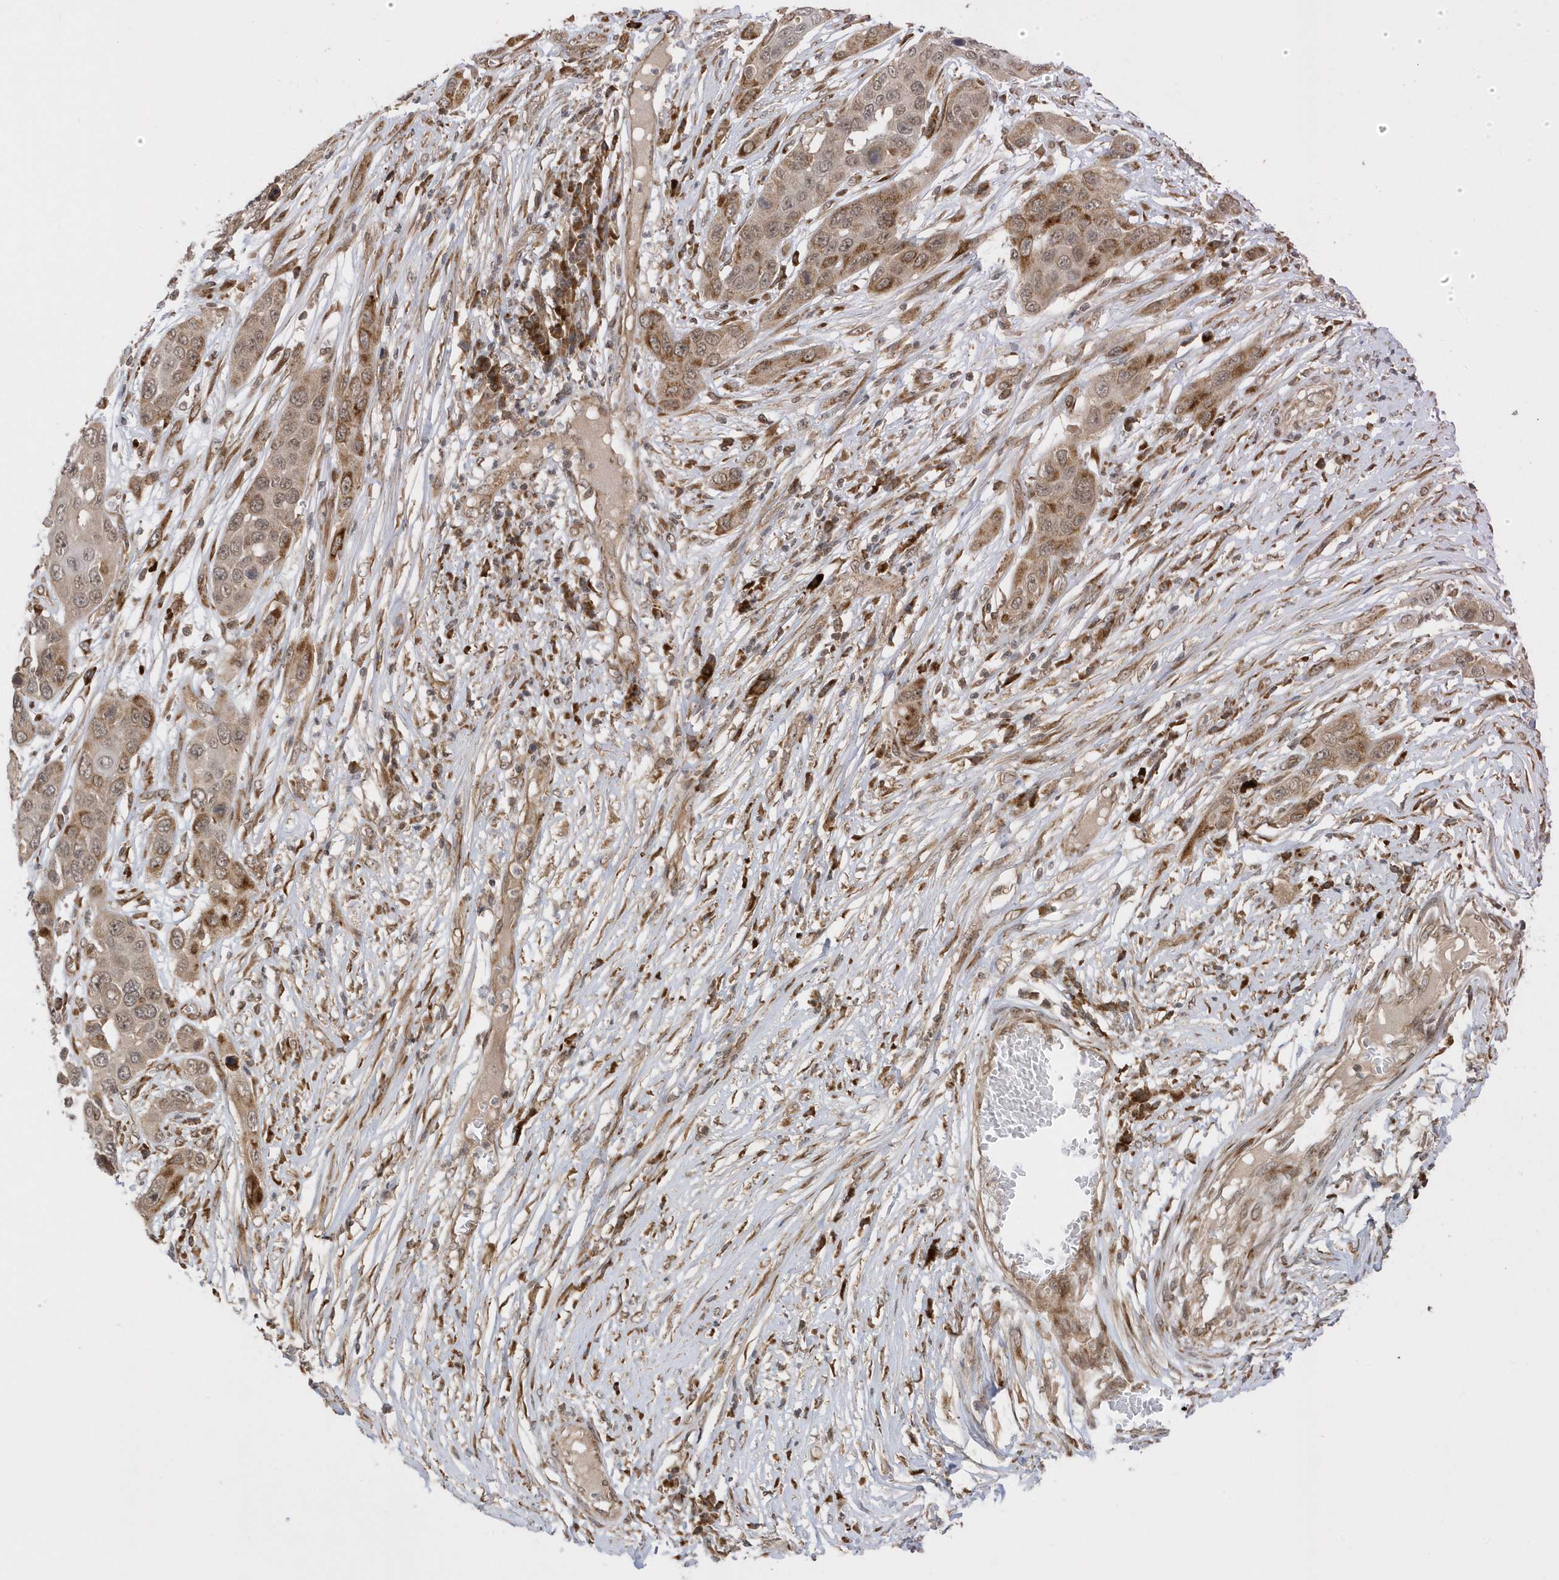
{"staining": {"intensity": "moderate", "quantity": ">75%", "location": "cytoplasmic/membranous,nuclear"}, "tissue": "skin cancer", "cell_type": "Tumor cells", "image_type": "cancer", "snomed": [{"axis": "morphology", "description": "Squamous cell carcinoma, NOS"}, {"axis": "topography", "description": "Skin"}], "caption": "Protein expression analysis of squamous cell carcinoma (skin) demonstrates moderate cytoplasmic/membranous and nuclear positivity in approximately >75% of tumor cells. The protein of interest is shown in brown color, while the nuclei are stained blue.", "gene": "METTL21A", "patient": {"sex": "male", "age": 55}}